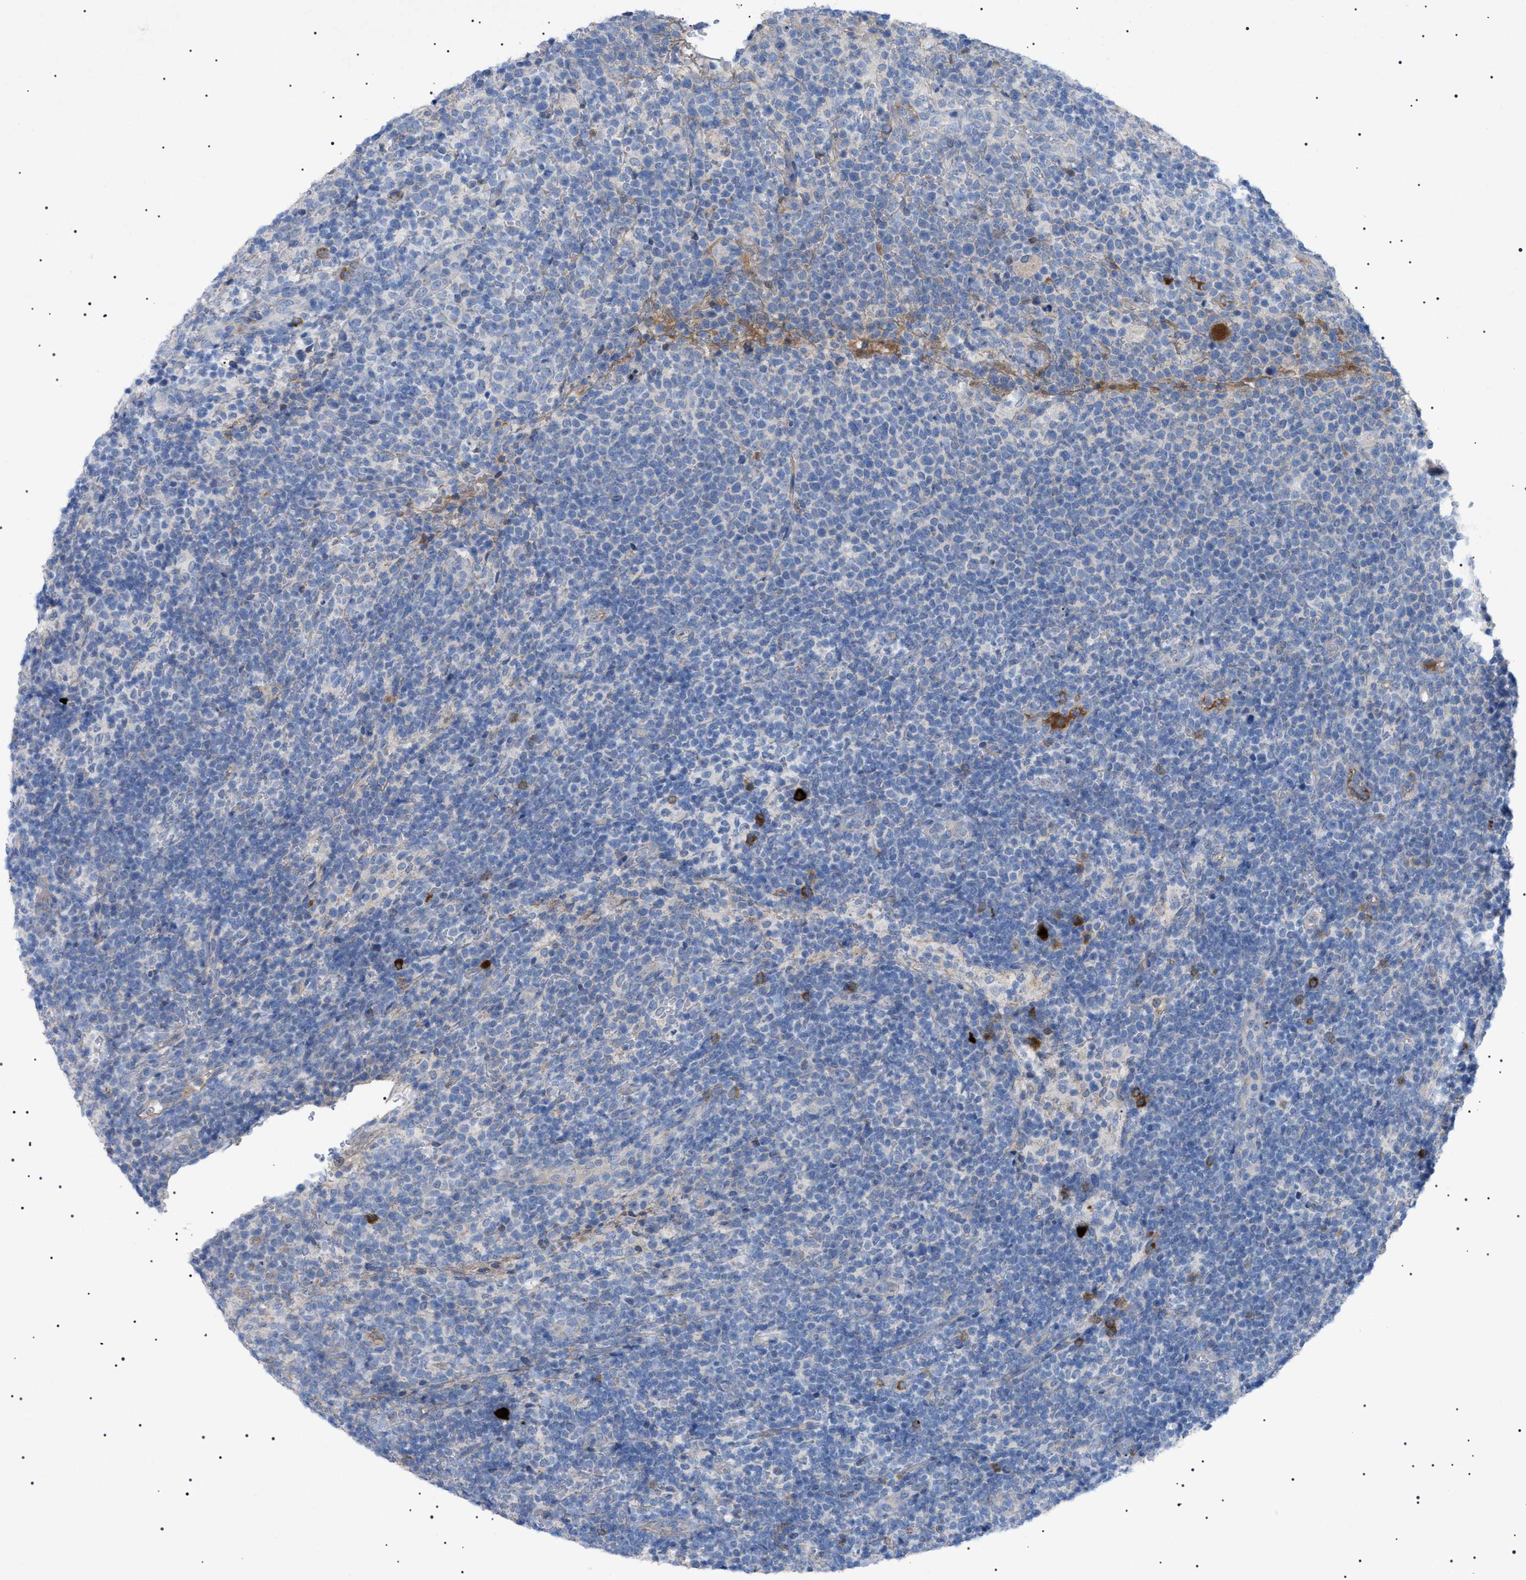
{"staining": {"intensity": "negative", "quantity": "none", "location": "none"}, "tissue": "lymphoma", "cell_type": "Tumor cells", "image_type": "cancer", "snomed": [{"axis": "morphology", "description": "Malignant lymphoma, non-Hodgkin's type, High grade"}, {"axis": "topography", "description": "Lymph node"}], "caption": "Immunohistochemistry (IHC) histopathology image of neoplastic tissue: high-grade malignant lymphoma, non-Hodgkin's type stained with DAB shows no significant protein staining in tumor cells. The staining was performed using DAB to visualize the protein expression in brown, while the nuclei were stained in blue with hematoxylin (Magnification: 20x).", "gene": "ADAMTS1", "patient": {"sex": "male", "age": 61}}